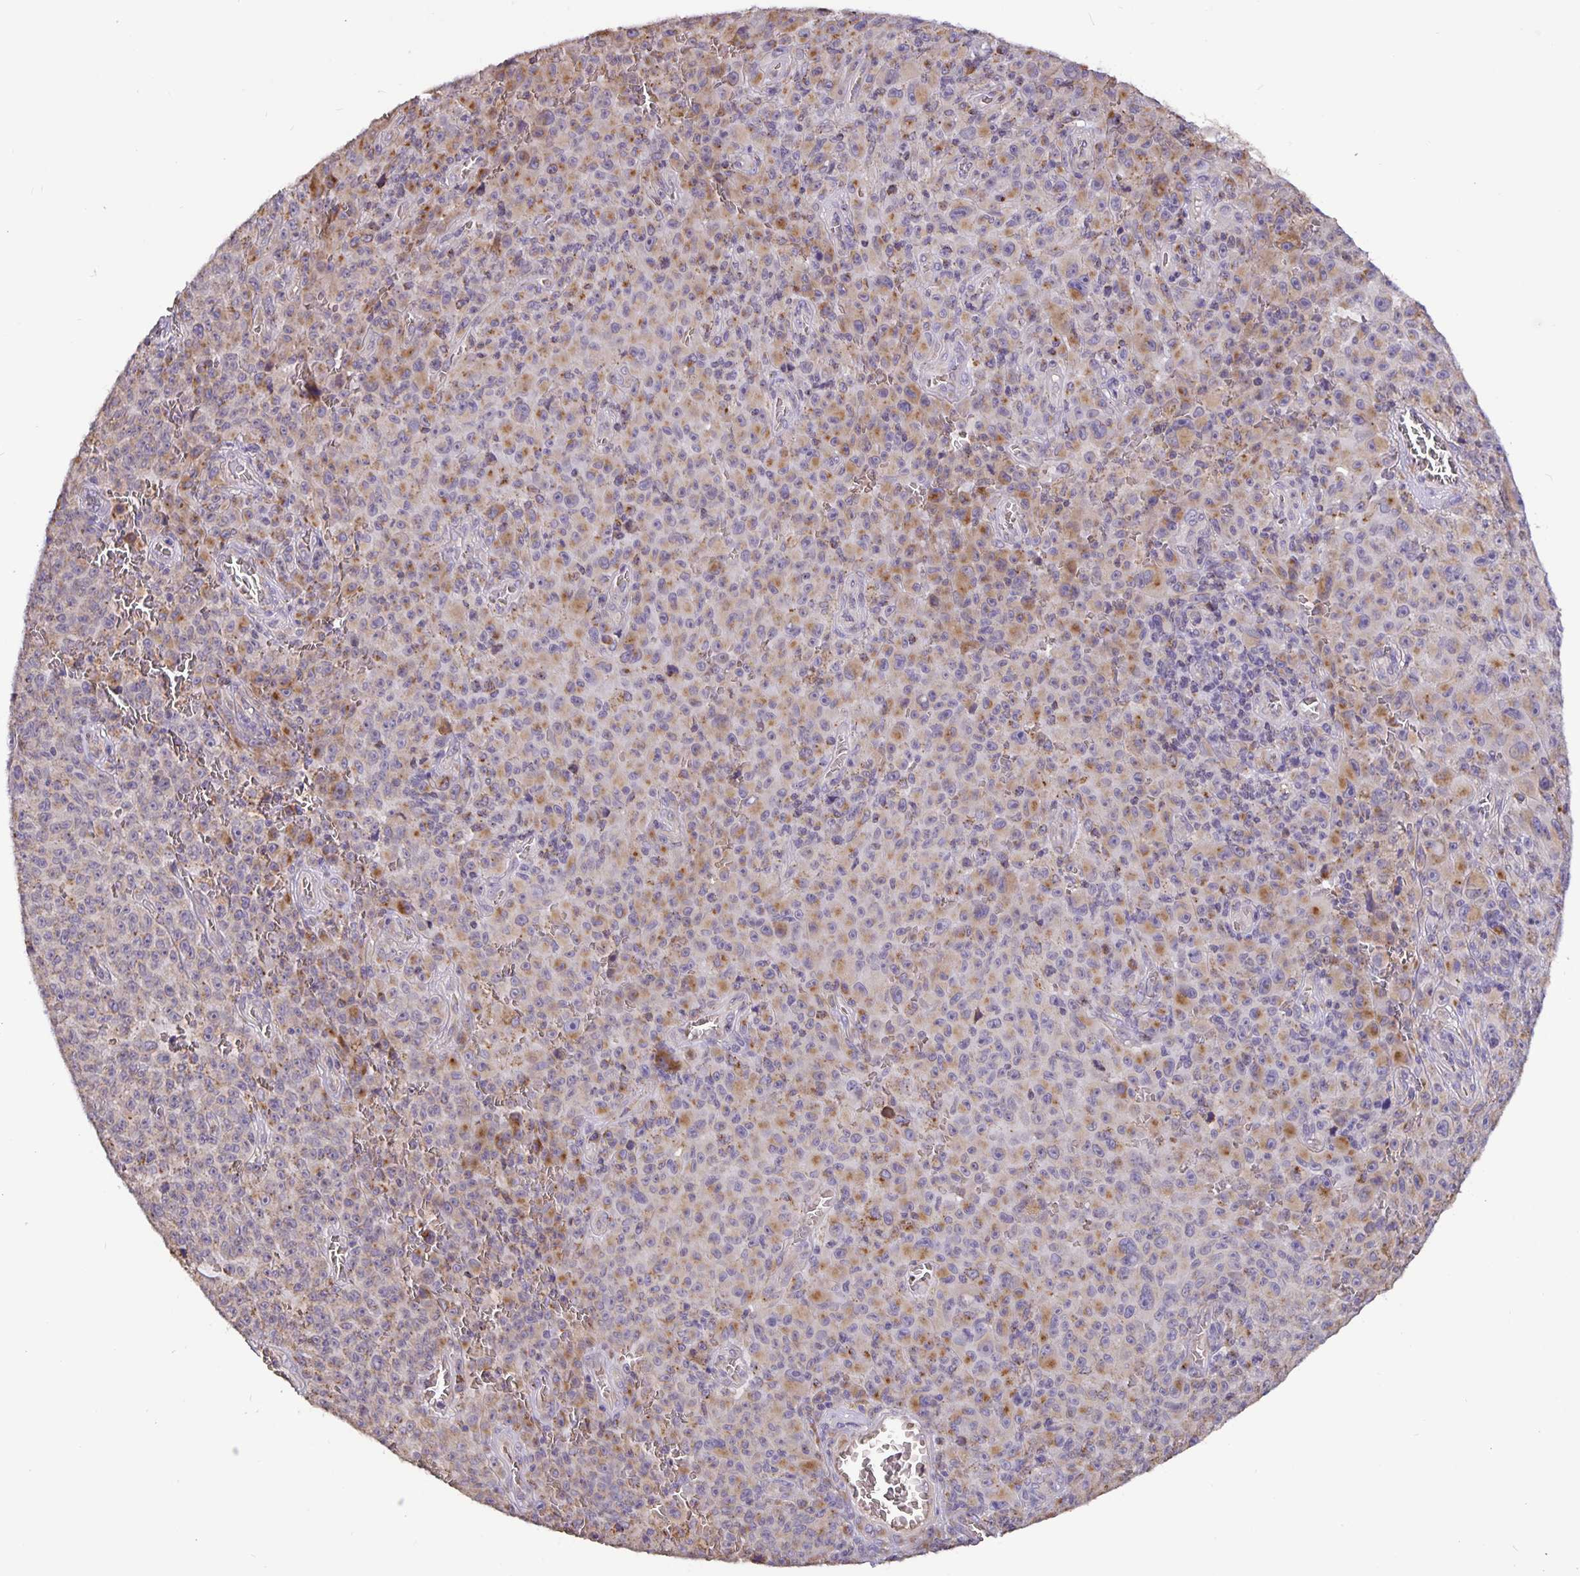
{"staining": {"intensity": "moderate", "quantity": "25%-75%", "location": "cytoplasmic/membranous"}, "tissue": "melanoma", "cell_type": "Tumor cells", "image_type": "cancer", "snomed": [{"axis": "morphology", "description": "Malignant melanoma, NOS"}, {"axis": "topography", "description": "Skin"}], "caption": "Tumor cells show medium levels of moderate cytoplasmic/membranous positivity in approximately 25%-75% of cells in malignant melanoma.", "gene": "TMEM71", "patient": {"sex": "female", "age": 82}}